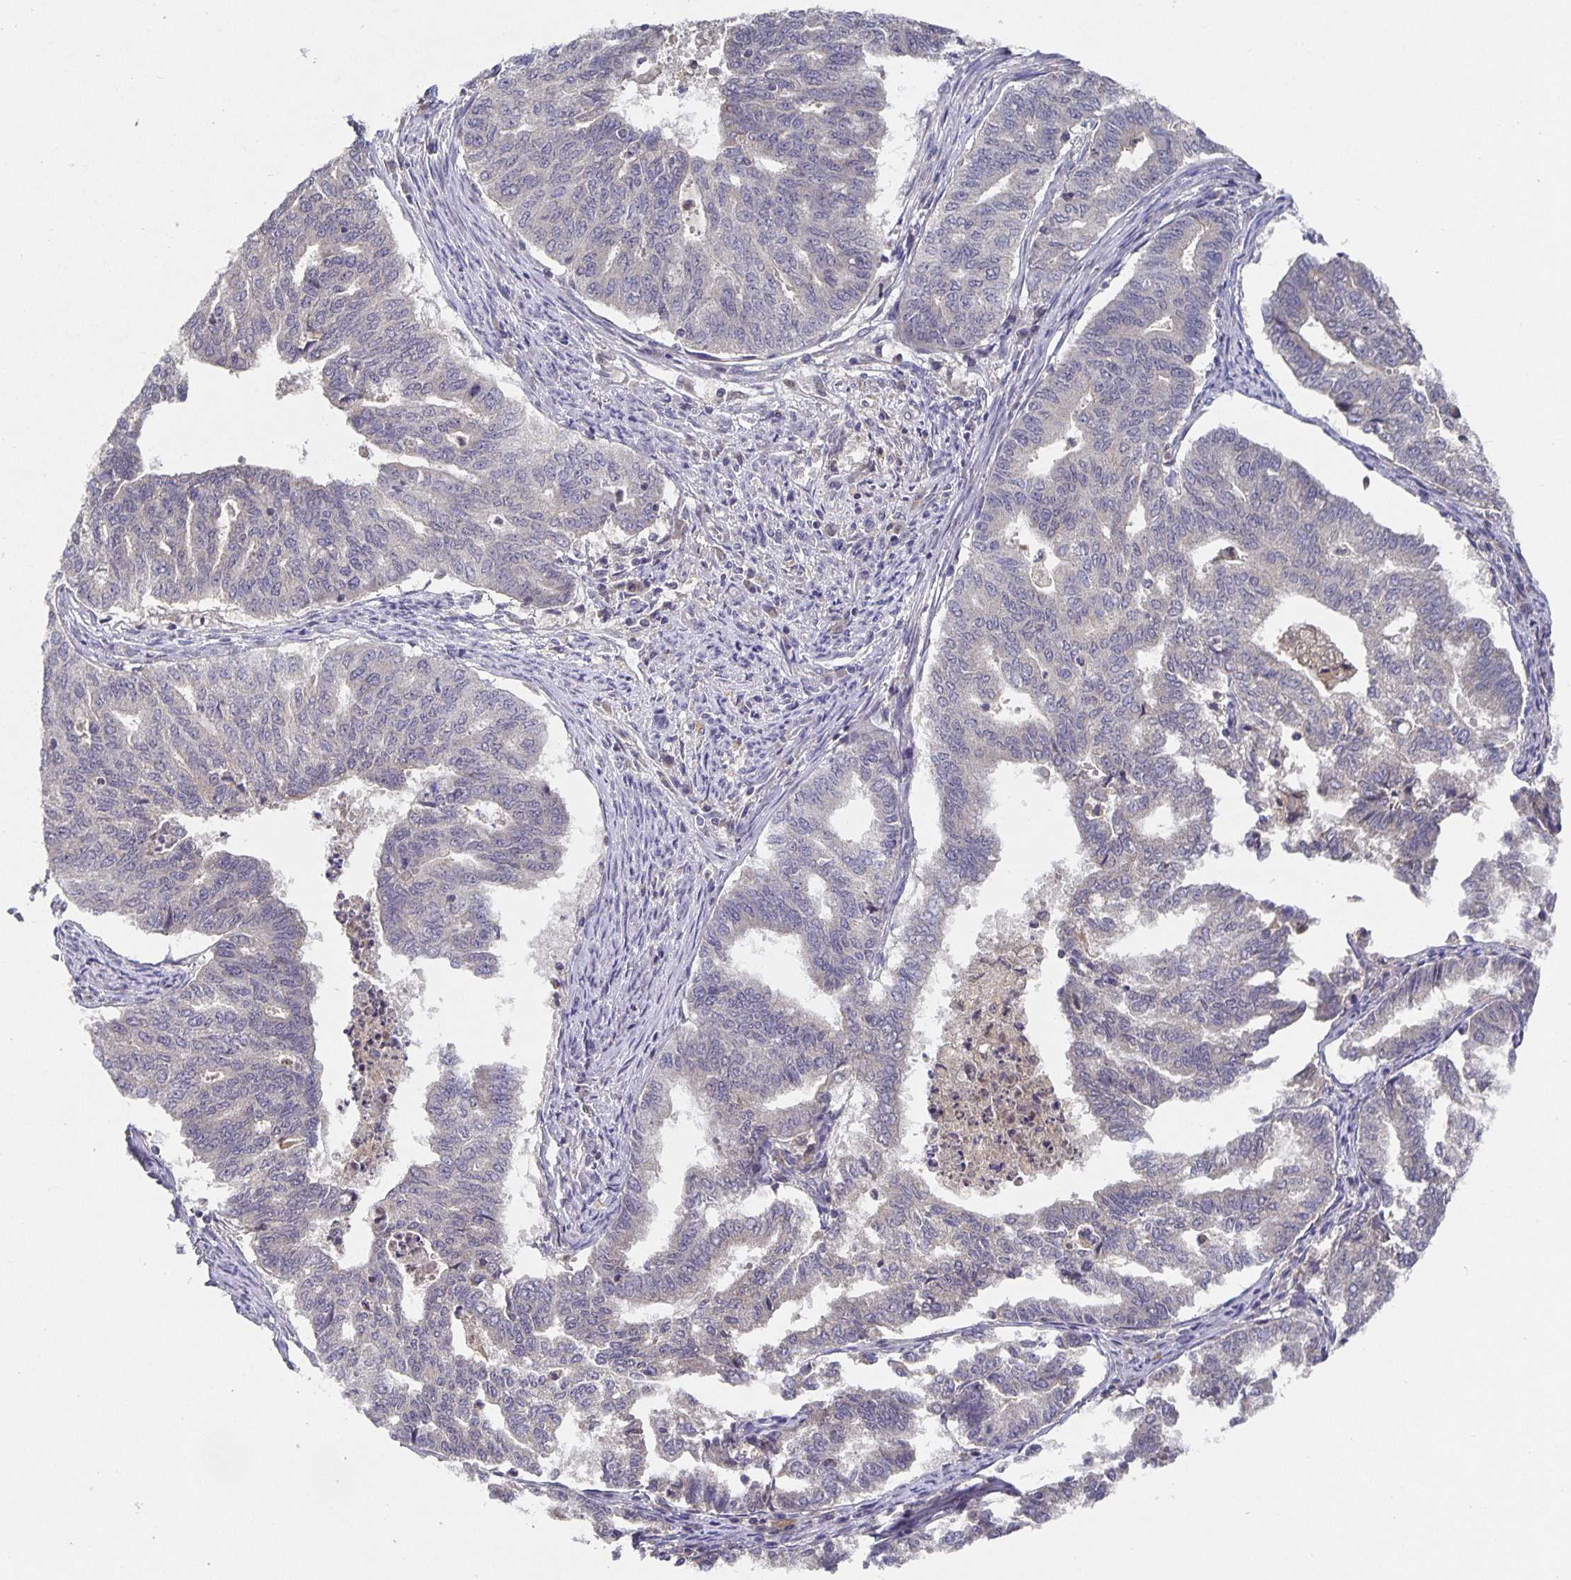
{"staining": {"intensity": "moderate", "quantity": "<25%", "location": "cytoplasmic/membranous"}, "tissue": "endometrial cancer", "cell_type": "Tumor cells", "image_type": "cancer", "snomed": [{"axis": "morphology", "description": "Adenocarcinoma, NOS"}, {"axis": "topography", "description": "Endometrium"}], "caption": "Endometrial cancer was stained to show a protein in brown. There is low levels of moderate cytoplasmic/membranous positivity in about <25% of tumor cells.", "gene": "HEPN1", "patient": {"sex": "female", "age": 79}}